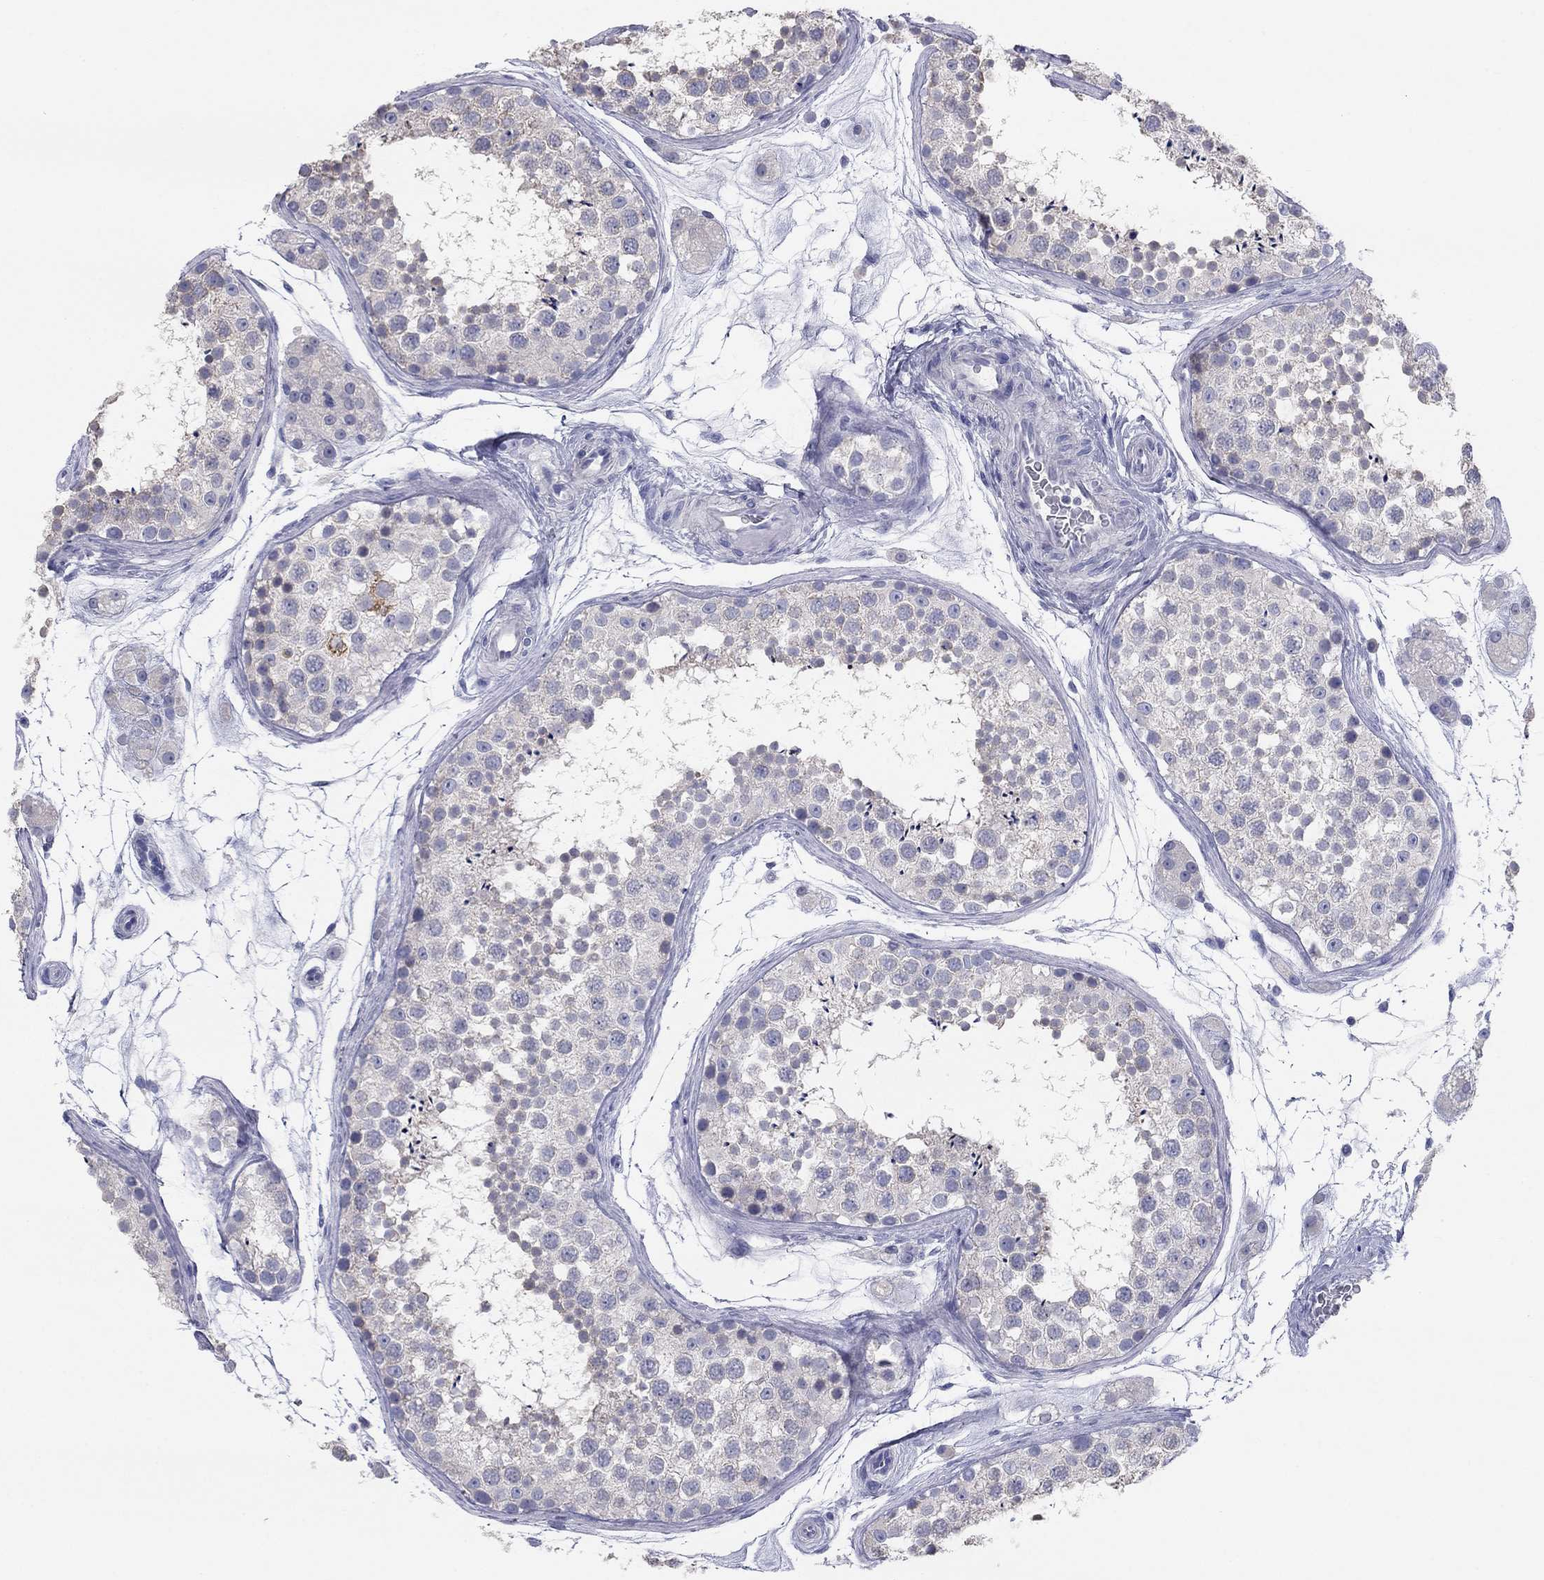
{"staining": {"intensity": "negative", "quantity": "none", "location": "none"}, "tissue": "testis", "cell_type": "Cells in seminiferous ducts", "image_type": "normal", "snomed": [{"axis": "morphology", "description": "Normal tissue, NOS"}, {"axis": "topography", "description": "Testis"}], "caption": "Immunohistochemistry of unremarkable human testis displays no staining in cells in seminiferous ducts. (Immunohistochemistry (ihc), brightfield microscopy, high magnification).", "gene": "GRK7", "patient": {"sex": "male", "age": 41}}